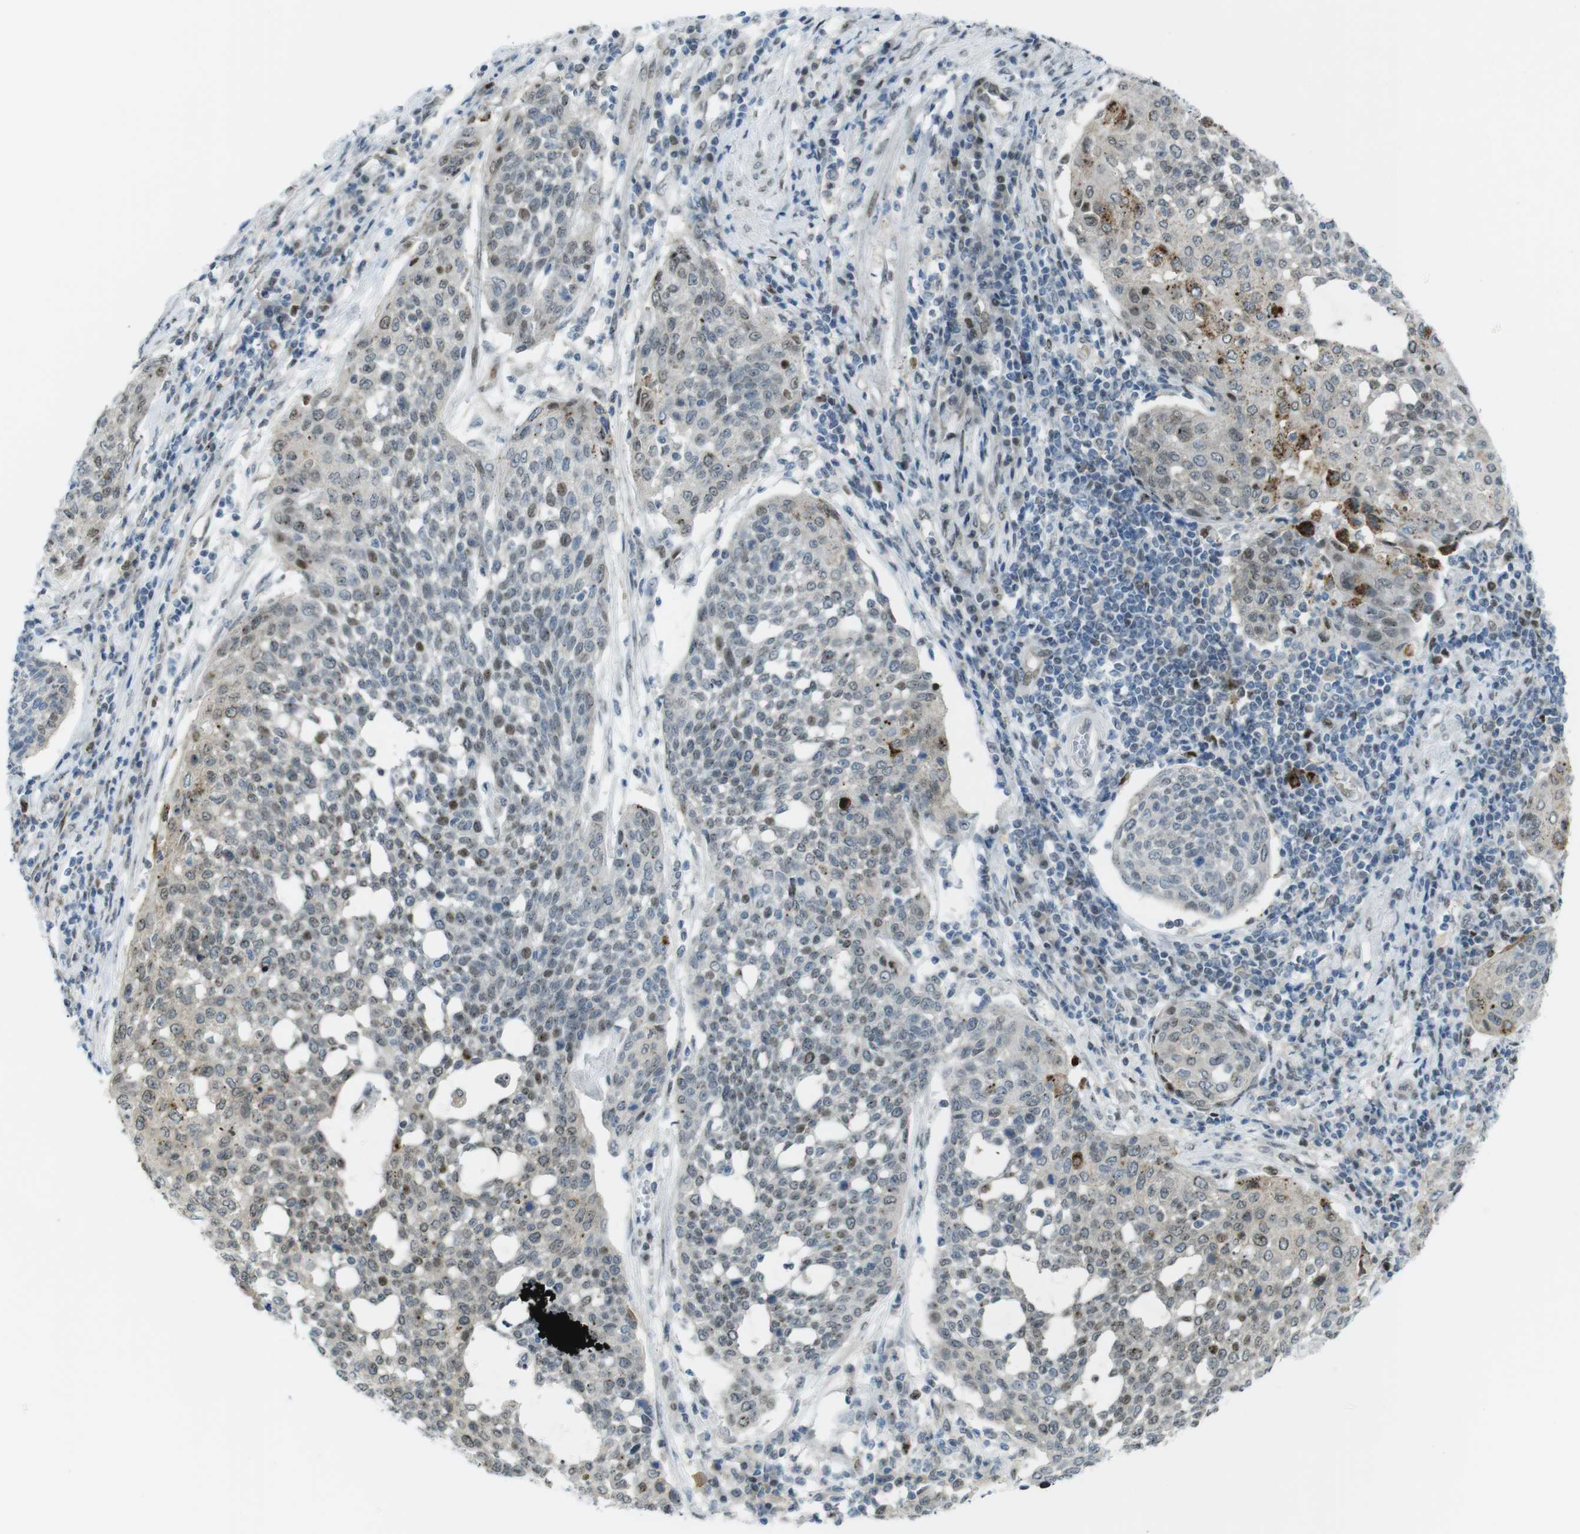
{"staining": {"intensity": "moderate", "quantity": "<25%", "location": "nuclear"}, "tissue": "cervical cancer", "cell_type": "Tumor cells", "image_type": "cancer", "snomed": [{"axis": "morphology", "description": "Squamous cell carcinoma, NOS"}, {"axis": "topography", "description": "Cervix"}], "caption": "A photomicrograph showing moderate nuclear staining in about <25% of tumor cells in cervical squamous cell carcinoma, as visualized by brown immunohistochemical staining.", "gene": "UBB", "patient": {"sex": "female", "age": 34}}